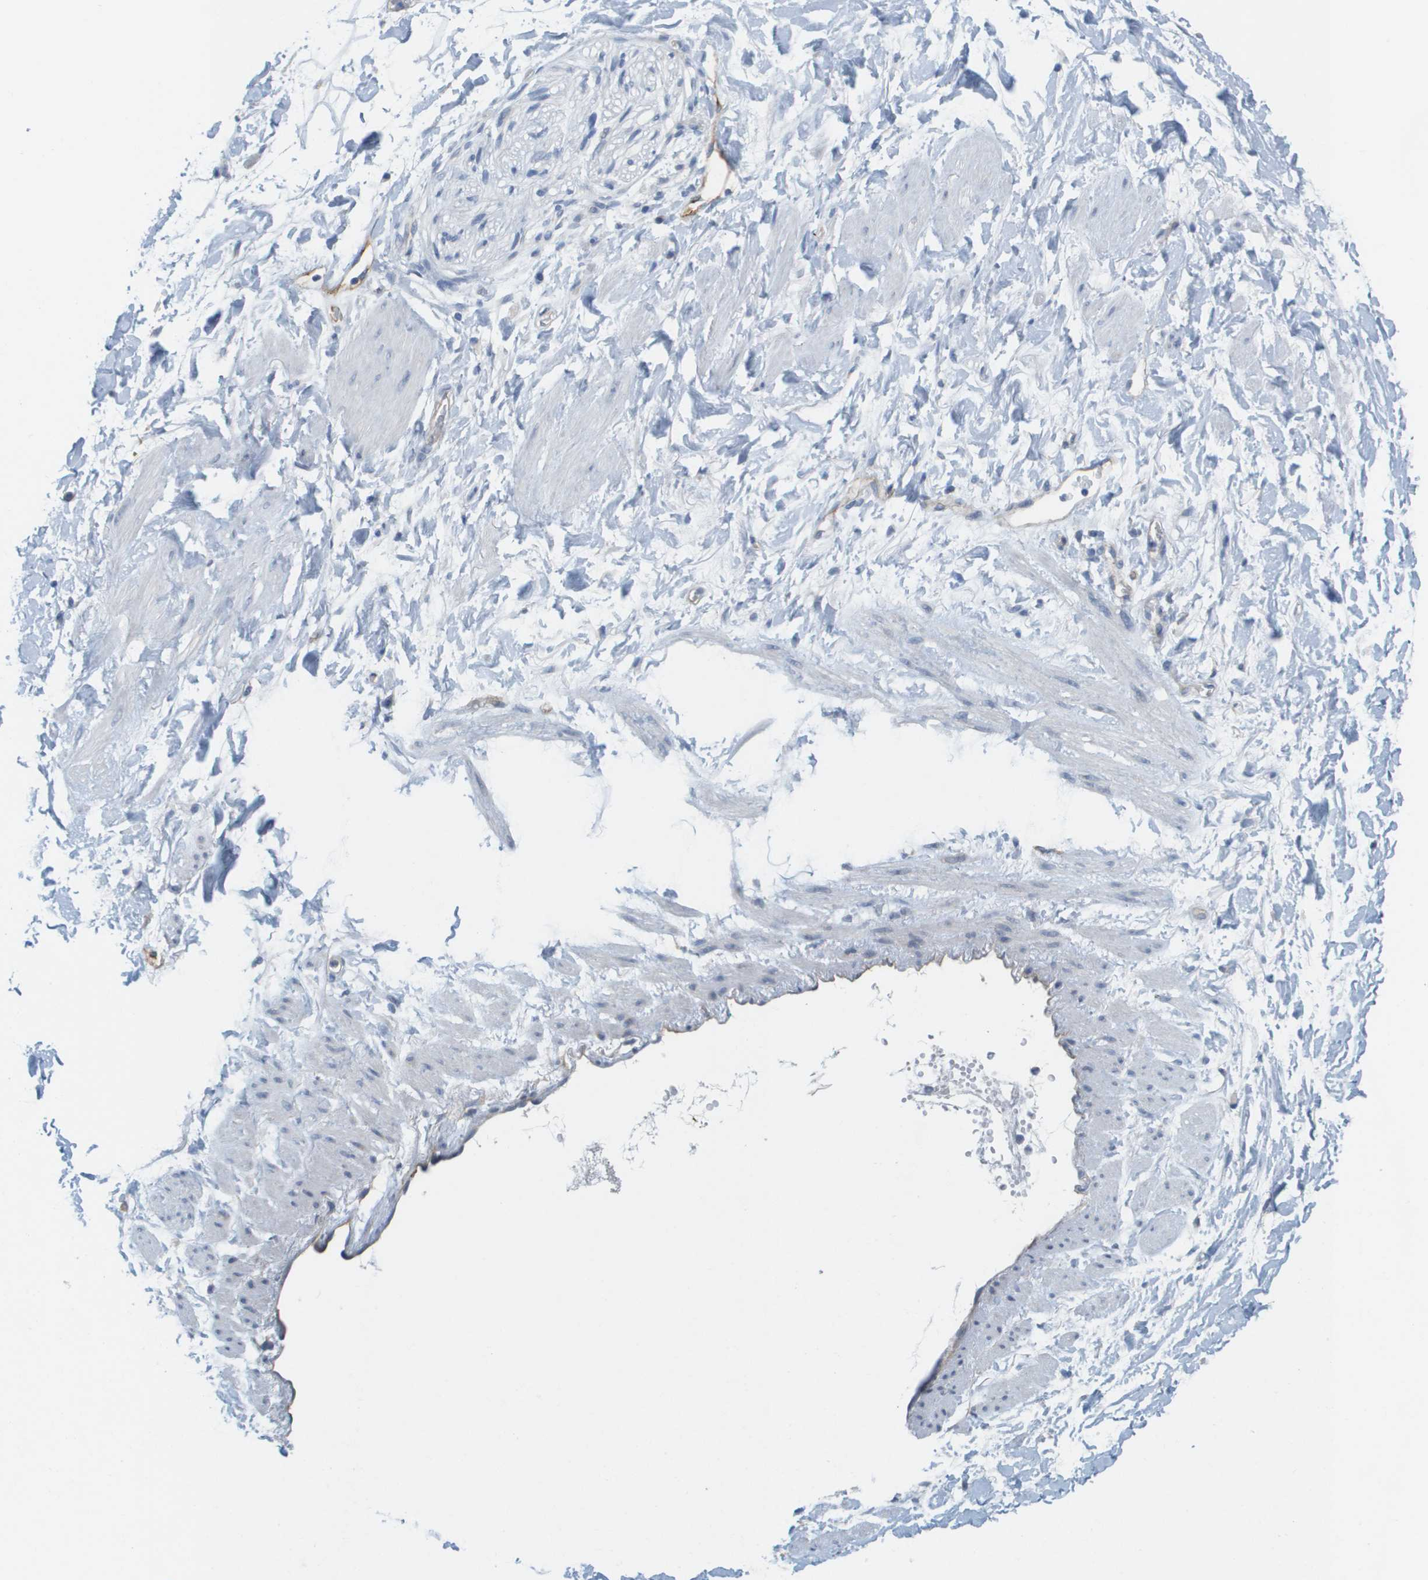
{"staining": {"intensity": "negative", "quantity": "none", "location": "none"}, "tissue": "adipose tissue", "cell_type": "Adipocytes", "image_type": "normal", "snomed": [{"axis": "morphology", "description": "Normal tissue, NOS"}, {"axis": "topography", "description": "Soft tissue"}], "caption": "High magnification brightfield microscopy of normal adipose tissue stained with DAB (brown) and counterstained with hematoxylin (blue): adipocytes show no significant expression. (Stains: DAB (3,3'-diaminobenzidine) IHC with hematoxylin counter stain, Microscopy: brightfield microscopy at high magnification).", "gene": "ANGPT2", "patient": {"sex": "male", "age": 72}}